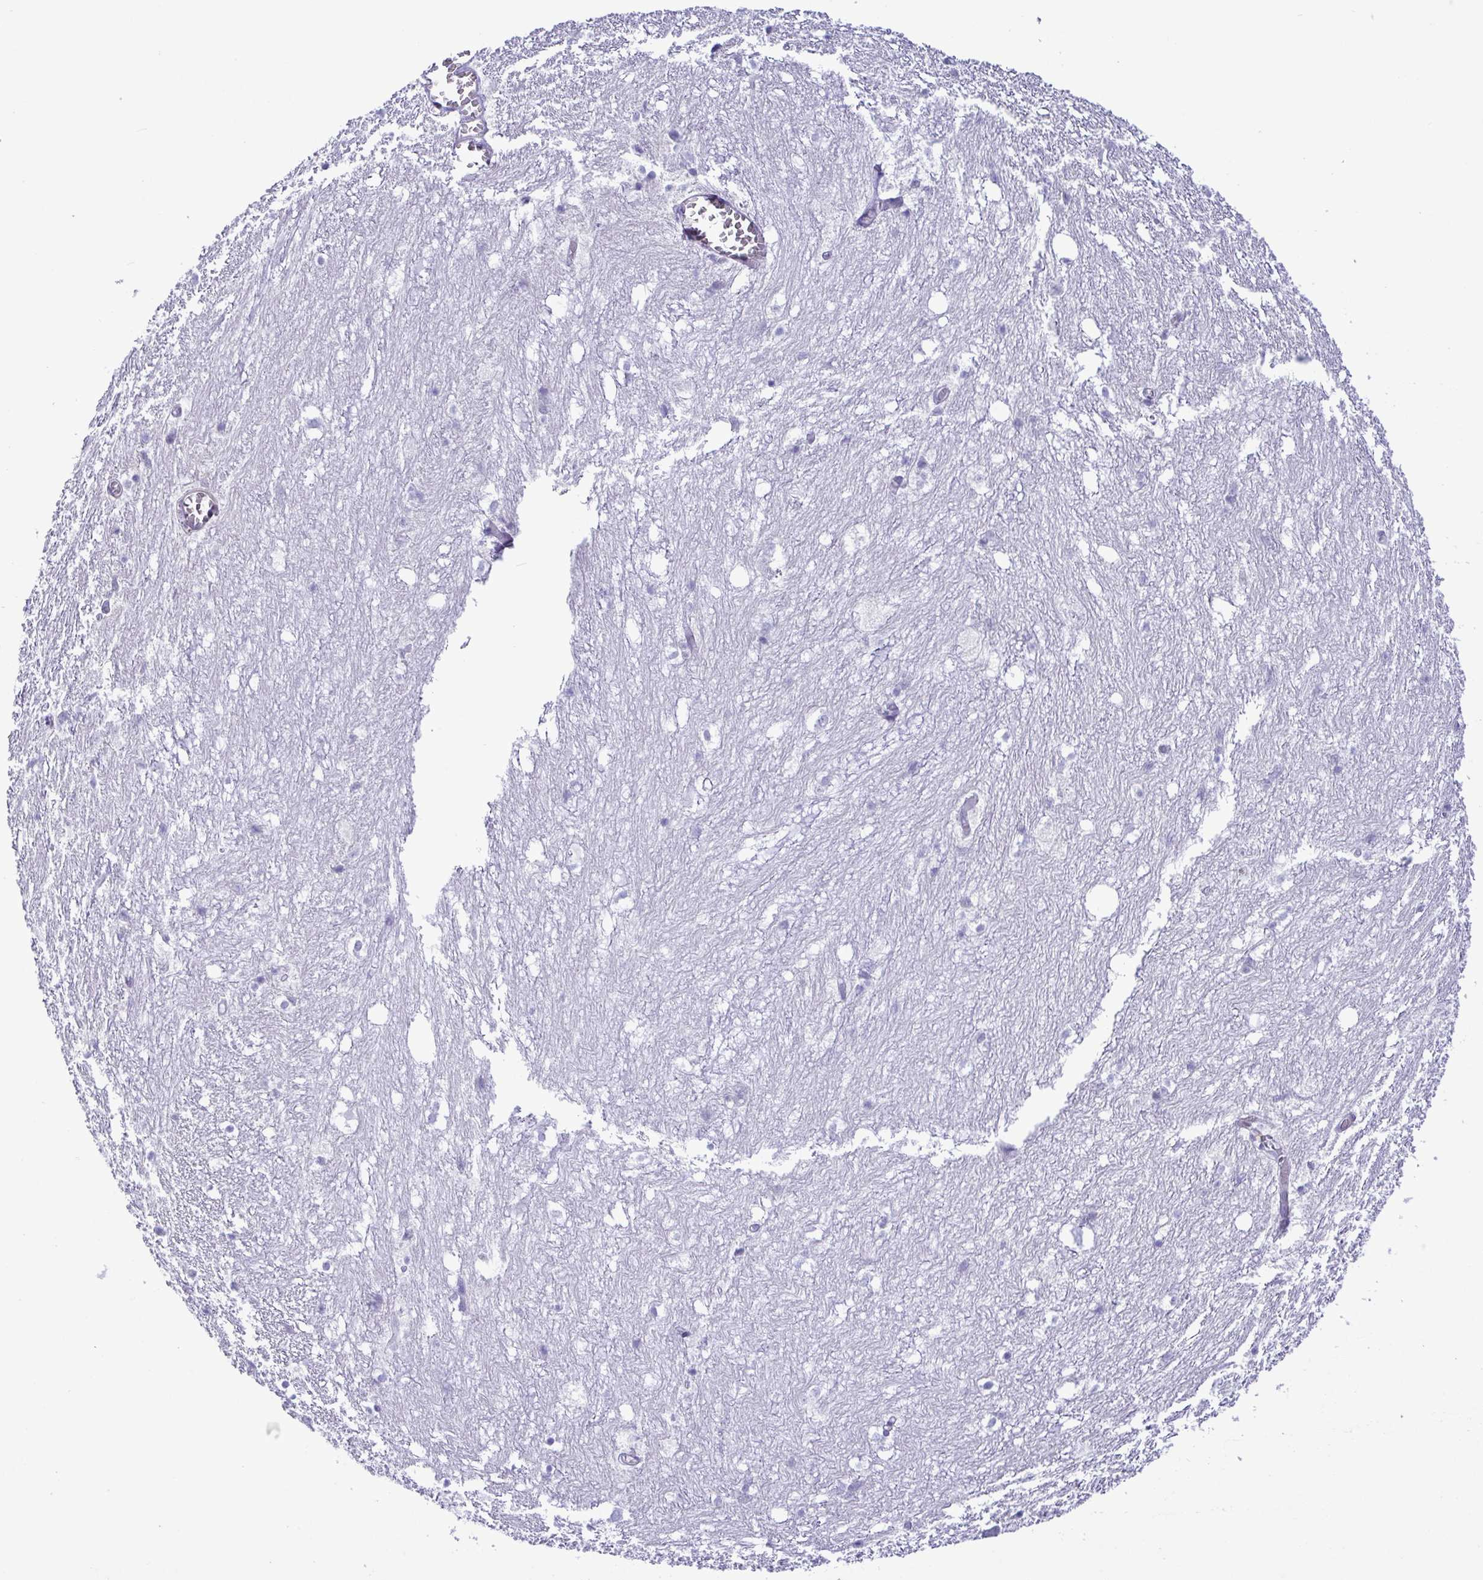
{"staining": {"intensity": "negative", "quantity": "none", "location": "none"}, "tissue": "hippocampus", "cell_type": "Glial cells", "image_type": "normal", "snomed": [{"axis": "morphology", "description": "Normal tissue, NOS"}, {"axis": "topography", "description": "Hippocampus"}], "caption": "The immunohistochemistry (IHC) image has no significant staining in glial cells of hippocampus. The staining is performed using DAB (3,3'-diaminobenzidine) brown chromogen with nuclei counter-stained in using hematoxylin.", "gene": "FAM86B1", "patient": {"sex": "female", "age": 52}}